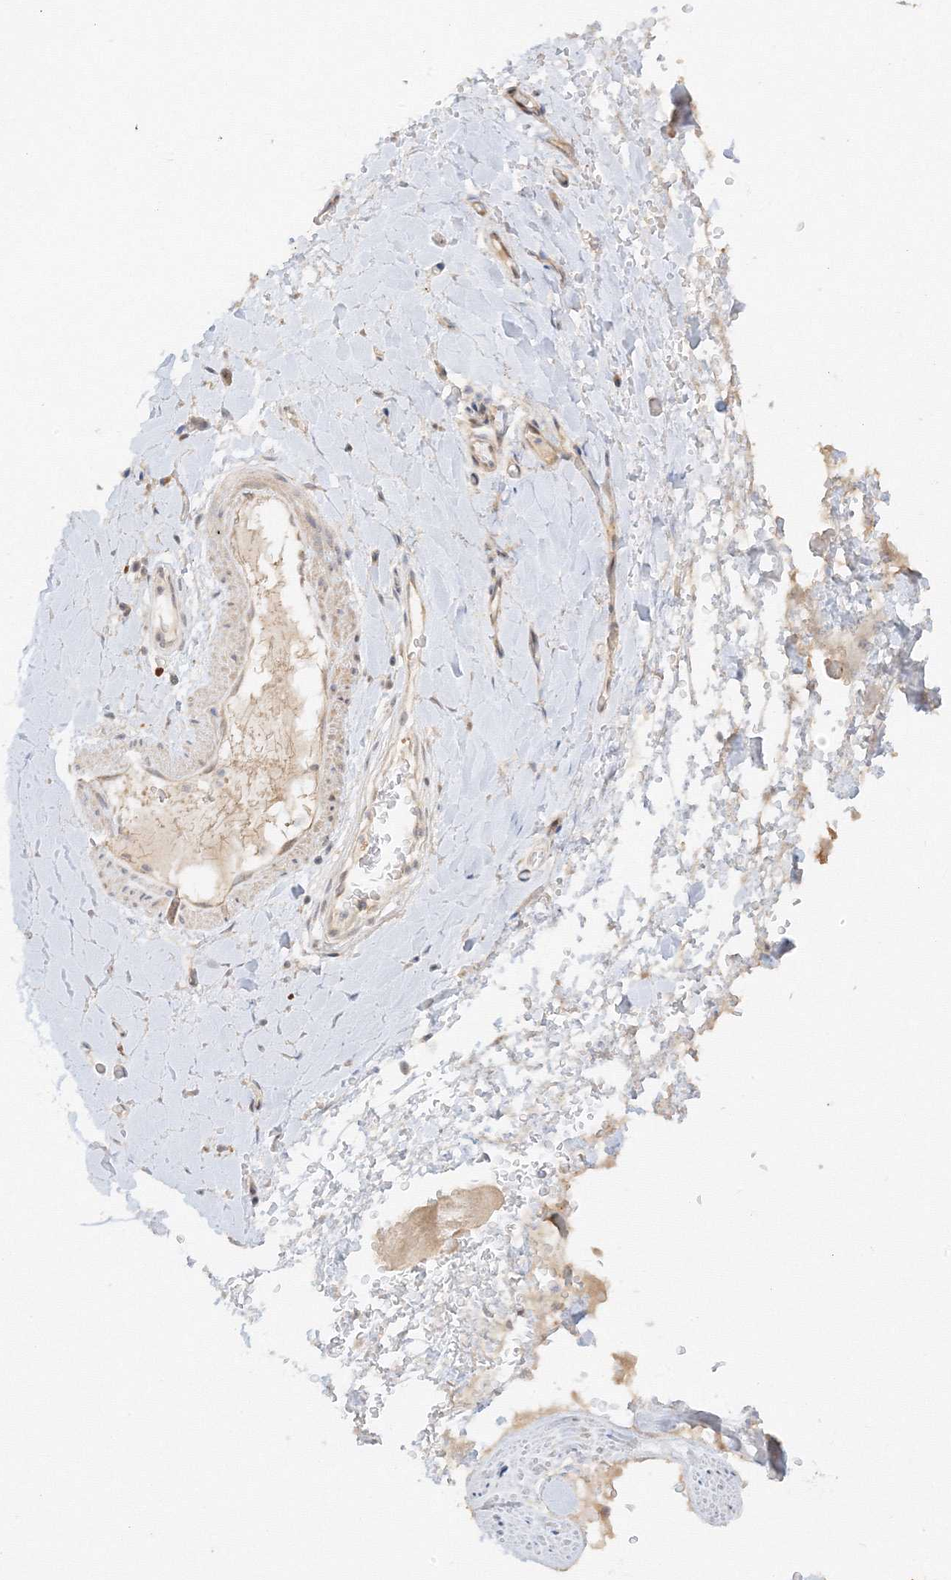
{"staining": {"intensity": "moderate", "quantity": "25%-75%", "location": "cytoplasmic/membranous,nuclear"}, "tissue": "soft tissue", "cell_type": "Fibroblasts", "image_type": "normal", "snomed": [{"axis": "morphology", "description": "Normal tissue, NOS"}, {"axis": "morphology", "description": "Adenocarcinoma, NOS"}, {"axis": "topography", "description": "Stomach, upper"}, {"axis": "topography", "description": "Peripheral nerve tissue"}], "caption": "IHC staining of unremarkable soft tissue, which shows medium levels of moderate cytoplasmic/membranous,nuclear expression in approximately 25%-75% of fibroblasts indicating moderate cytoplasmic/membranous,nuclear protein expression. The staining was performed using DAB (3,3'-diaminobenzidine) (brown) for protein detection and nuclei were counterstained in hematoxylin (blue).", "gene": "ETAA1", "patient": {"sex": "male", "age": 62}}